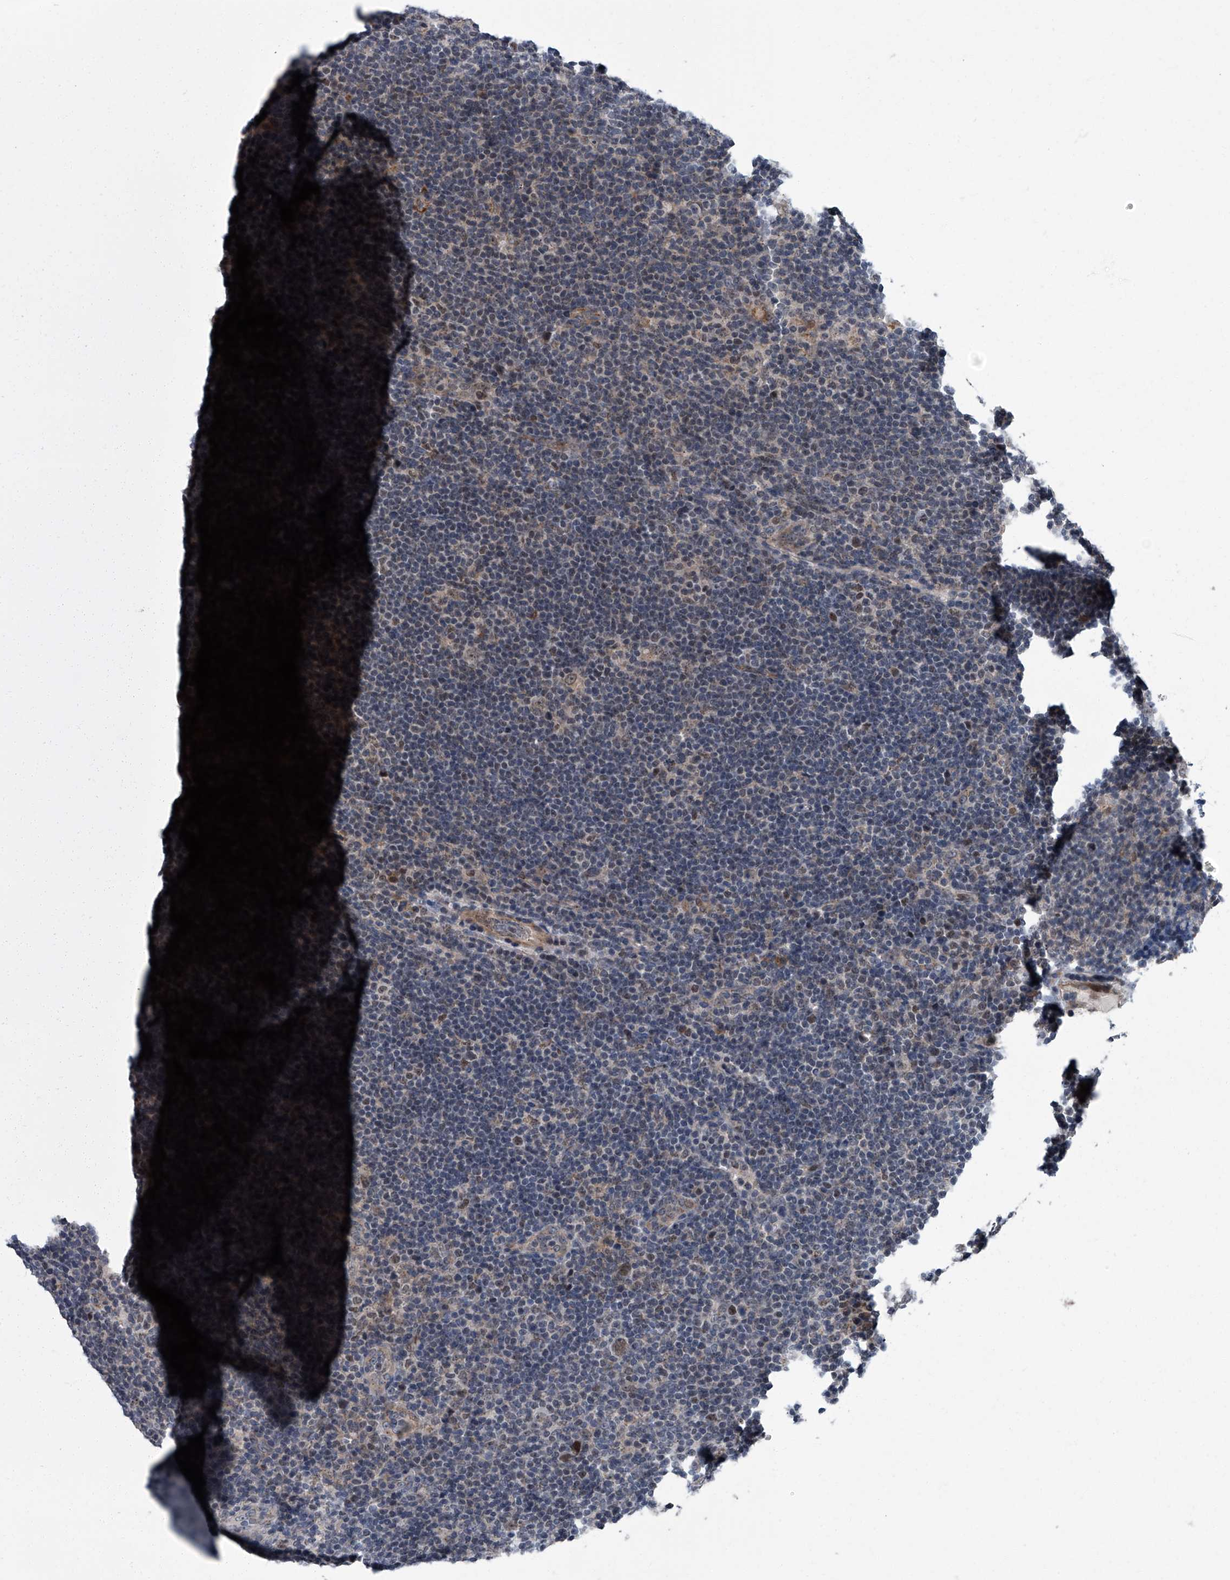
{"staining": {"intensity": "moderate", "quantity": ">75%", "location": "nuclear"}, "tissue": "lymphoma", "cell_type": "Tumor cells", "image_type": "cancer", "snomed": [{"axis": "morphology", "description": "Hodgkin's disease, NOS"}, {"axis": "topography", "description": "Lymph node"}], "caption": "Protein analysis of Hodgkin's disease tissue shows moderate nuclear expression in approximately >75% of tumor cells. (DAB IHC, brown staining for protein, blue staining for nuclei).", "gene": "ZNF274", "patient": {"sex": "female", "age": 57}}